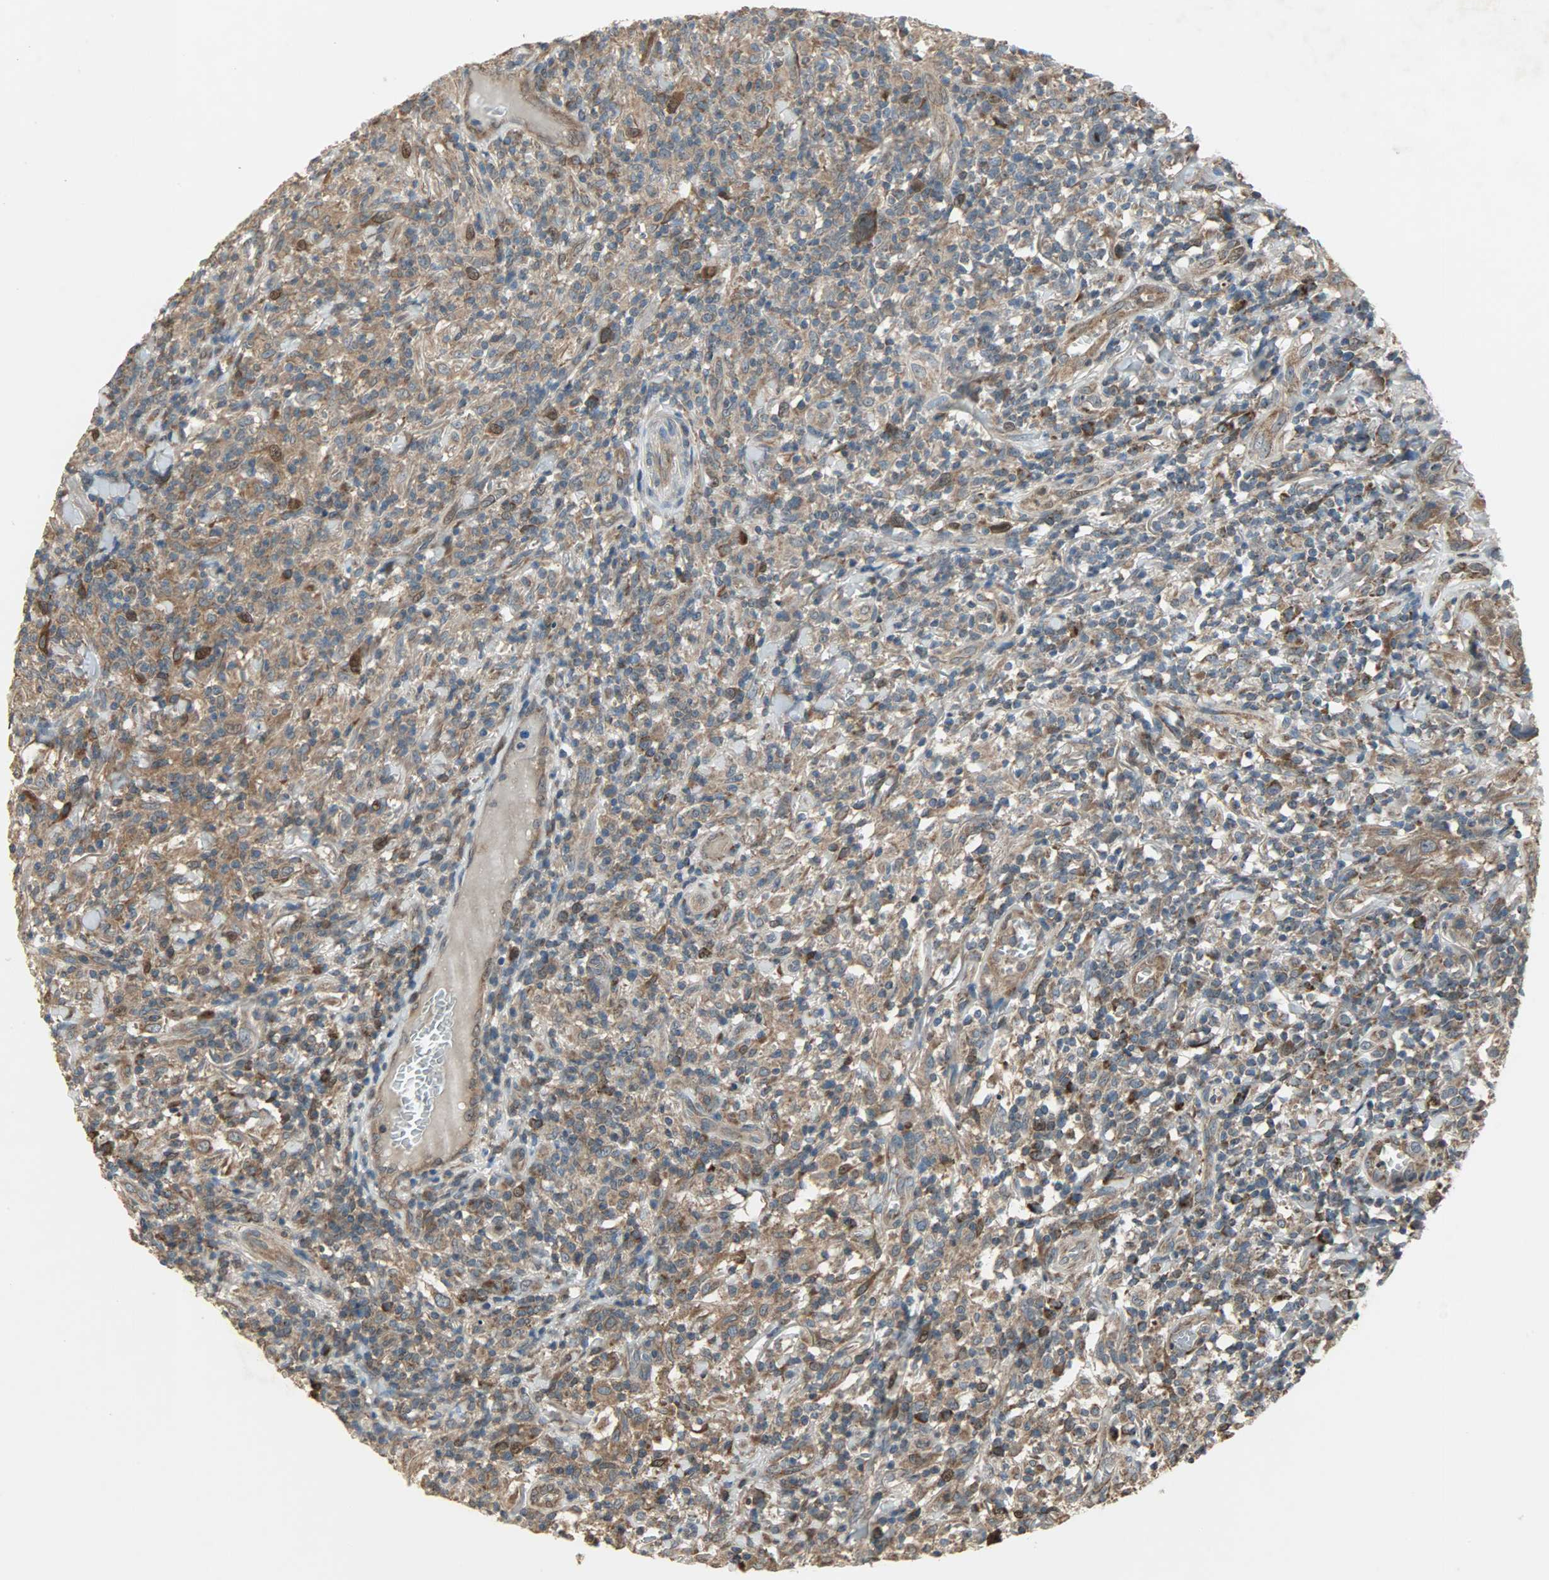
{"staining": {"intensity": "strong", "quantity": ">75%", "location": "cytoplasmic/membranous"}, "tissue": "thyroid cancer", "cell_type": "Tumor cells", "image_type": "cancer", "snomed": [{"axis": "morphology", "description": "Carcinoma, NOS"}, {"axis": "topography", "description": "Thyroid gland"}], "caption": "The immunohistochemical stain labels strong cytoplasmic/membranous positivity in tumor cells of thyroid carcinoma tissue. (Stains: DAB (3,3'-diaminobenzidine) in brown, nuclei in blue, Microscopy: brightfield microscopy at high magnification).", "gene": "AMT", "patient": {"sex": "female", "age": 77}}